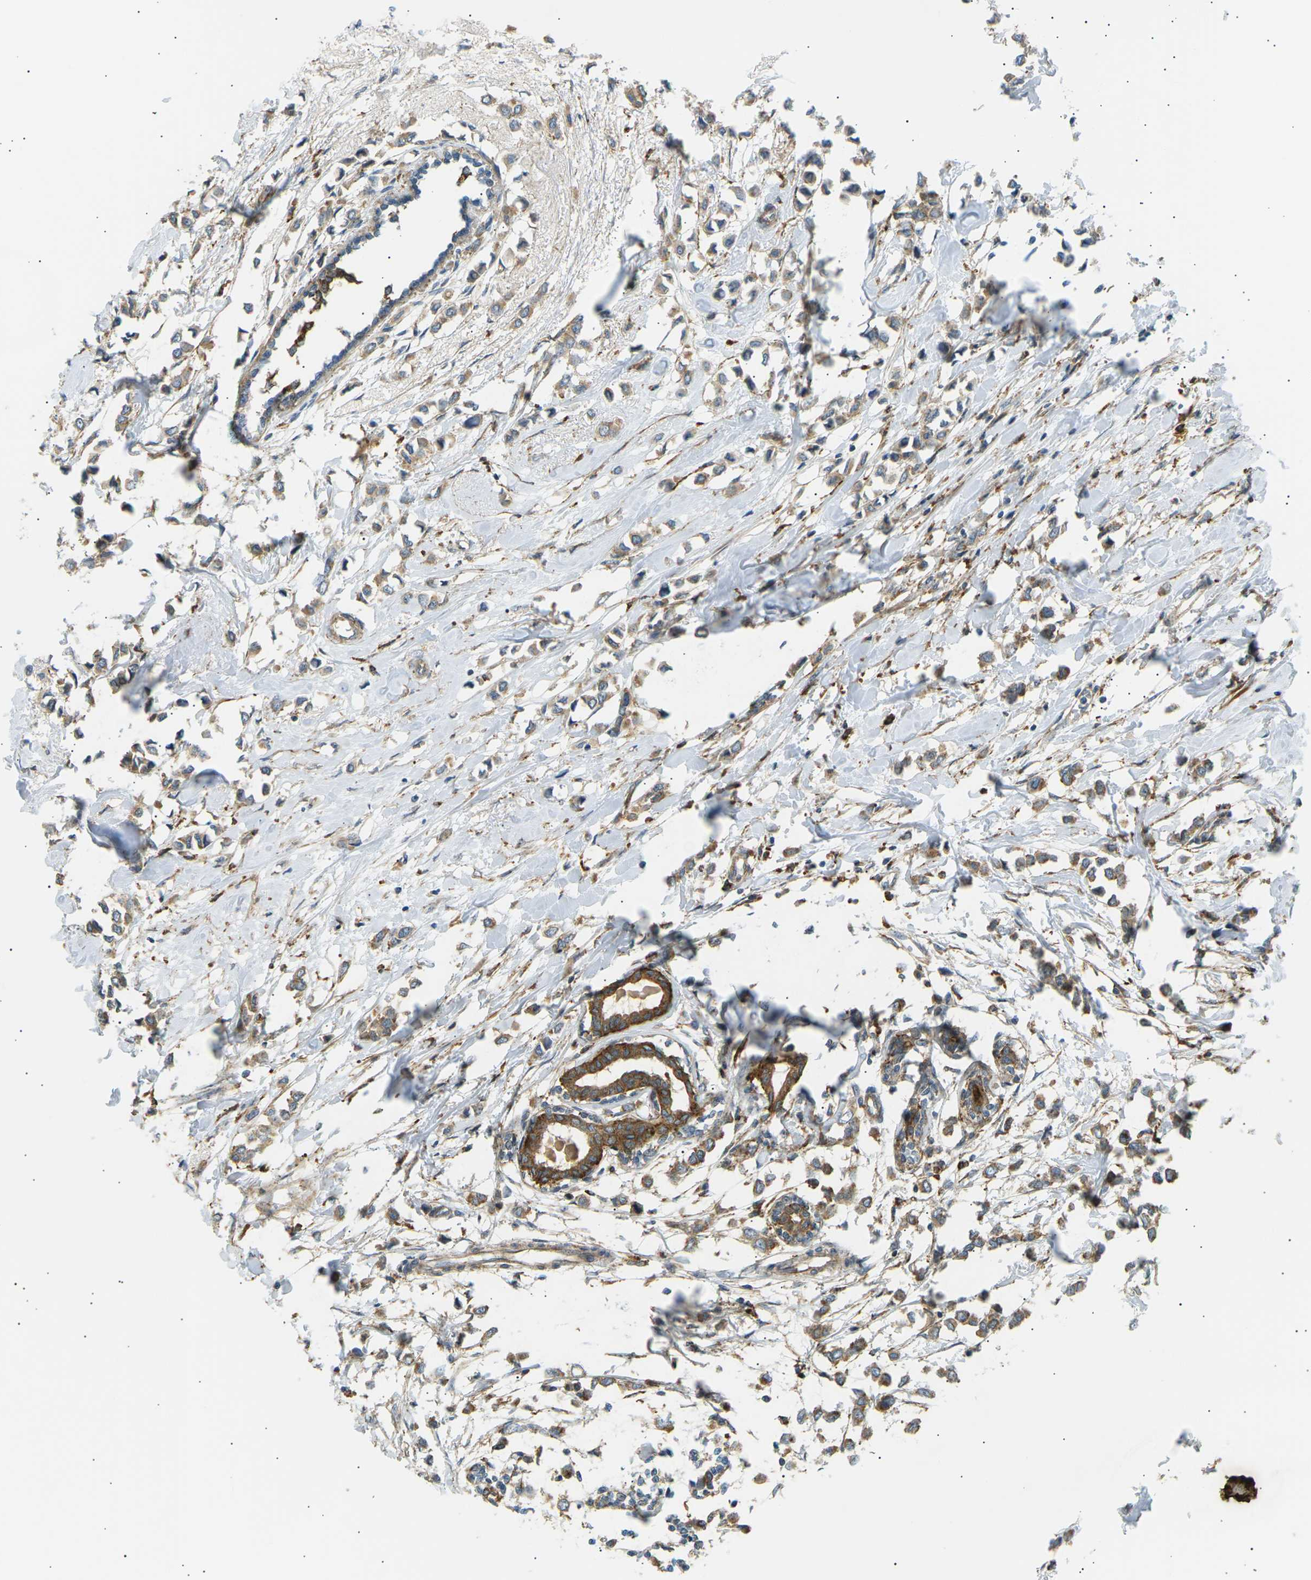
{"staining": {"intensity": "moderate", "quantity": "25%-75%", "location": "cytoplasmic/membranous"}, "tissue": "breast cancer", "cell_type": "Tumor cells", "image_type": "cancer", "snomed": [{"axis": "morphology", "description": "Lobular carcinoma"}, {"axis": "topography", "description": "Breast"}], "caption": "The immunohistochemical stain highlights moderate cytoplasmic/membranous positivity in tumor cells of lobular carcinoma (breast) tissue. Nuclei are stained in blue.", "gene": "CDK17", "patient": {"sex": "female", "age": 51}}